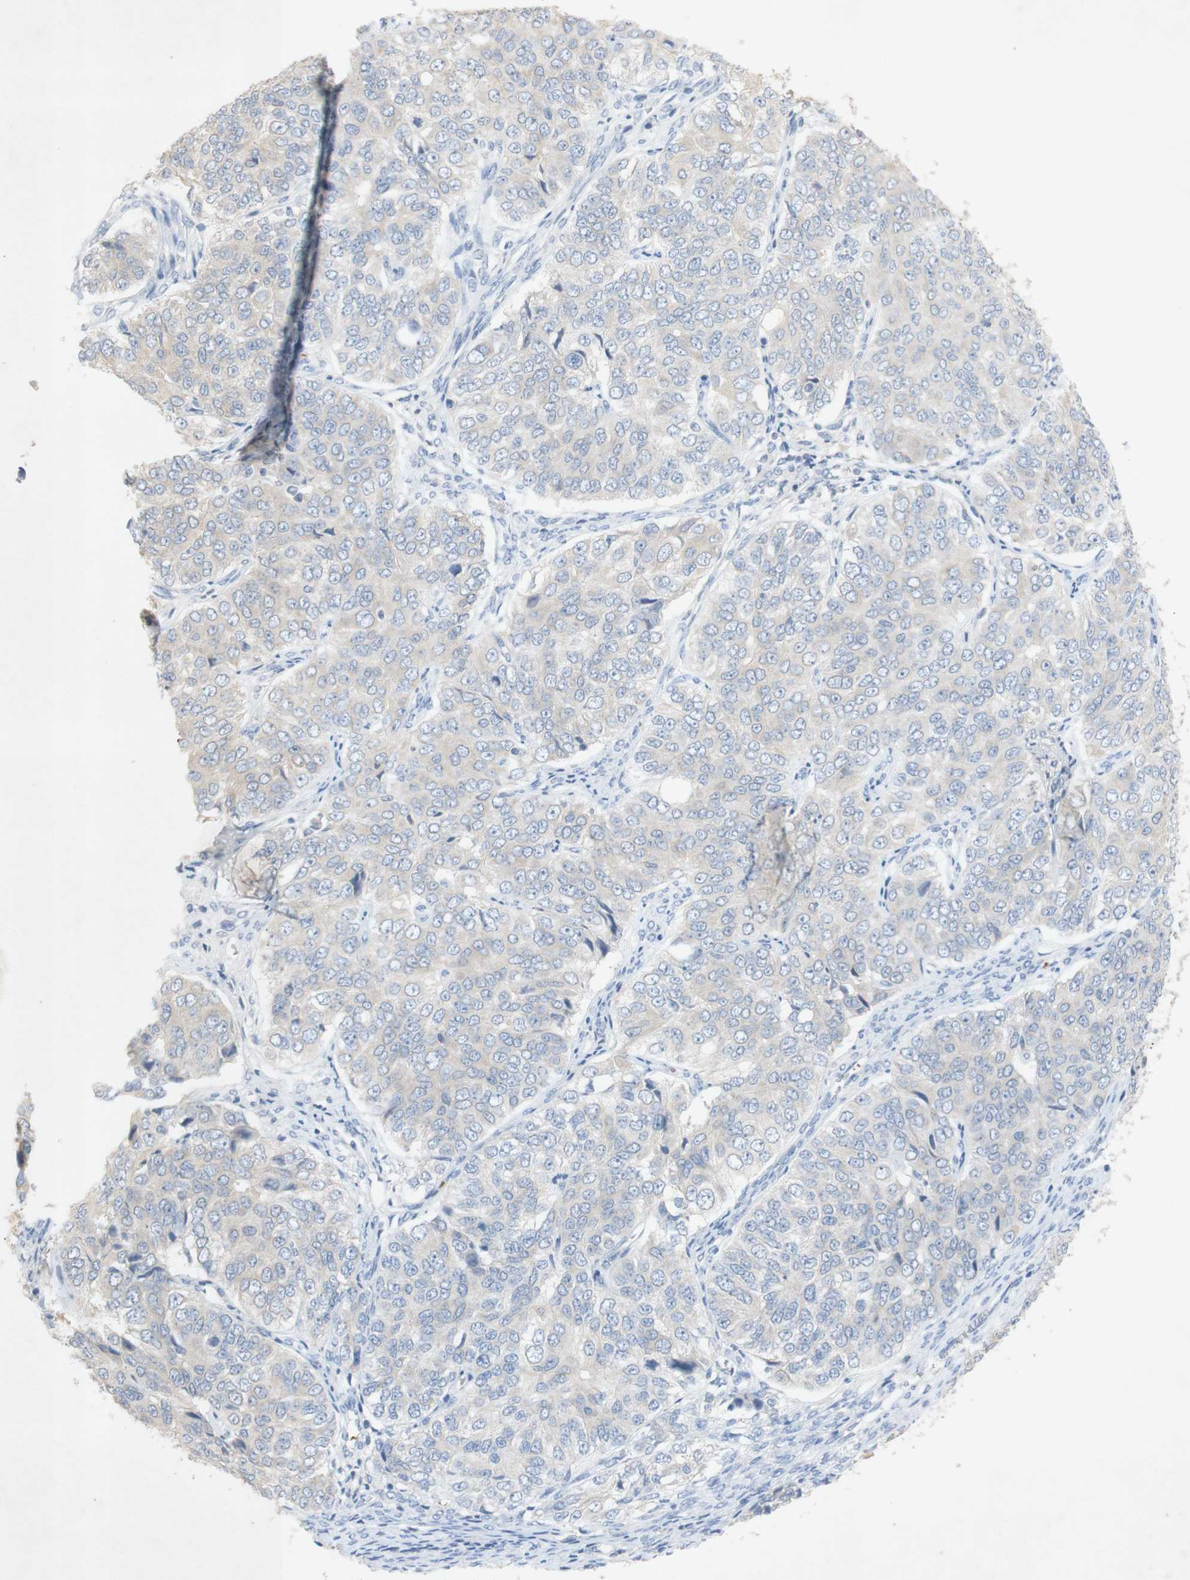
{"staining": {"intensity": "negative", "quantity": "none", "location": "none"}, "tissue": "ovarian cancer", "cell_type": "Tumor cells", "image_type": "cancer", "snomed": [{"axis": "morphology", "description": "Carcinoma, endometroid"}, {"axis": "topography", "description": "Ovary"}], "caption": "This is an immunohistochemistry histopathology image of ovarian cancer. There is no expression in tumor cells.", "gene": "EPO", "patient": {"sex": "female", "age": 51}}